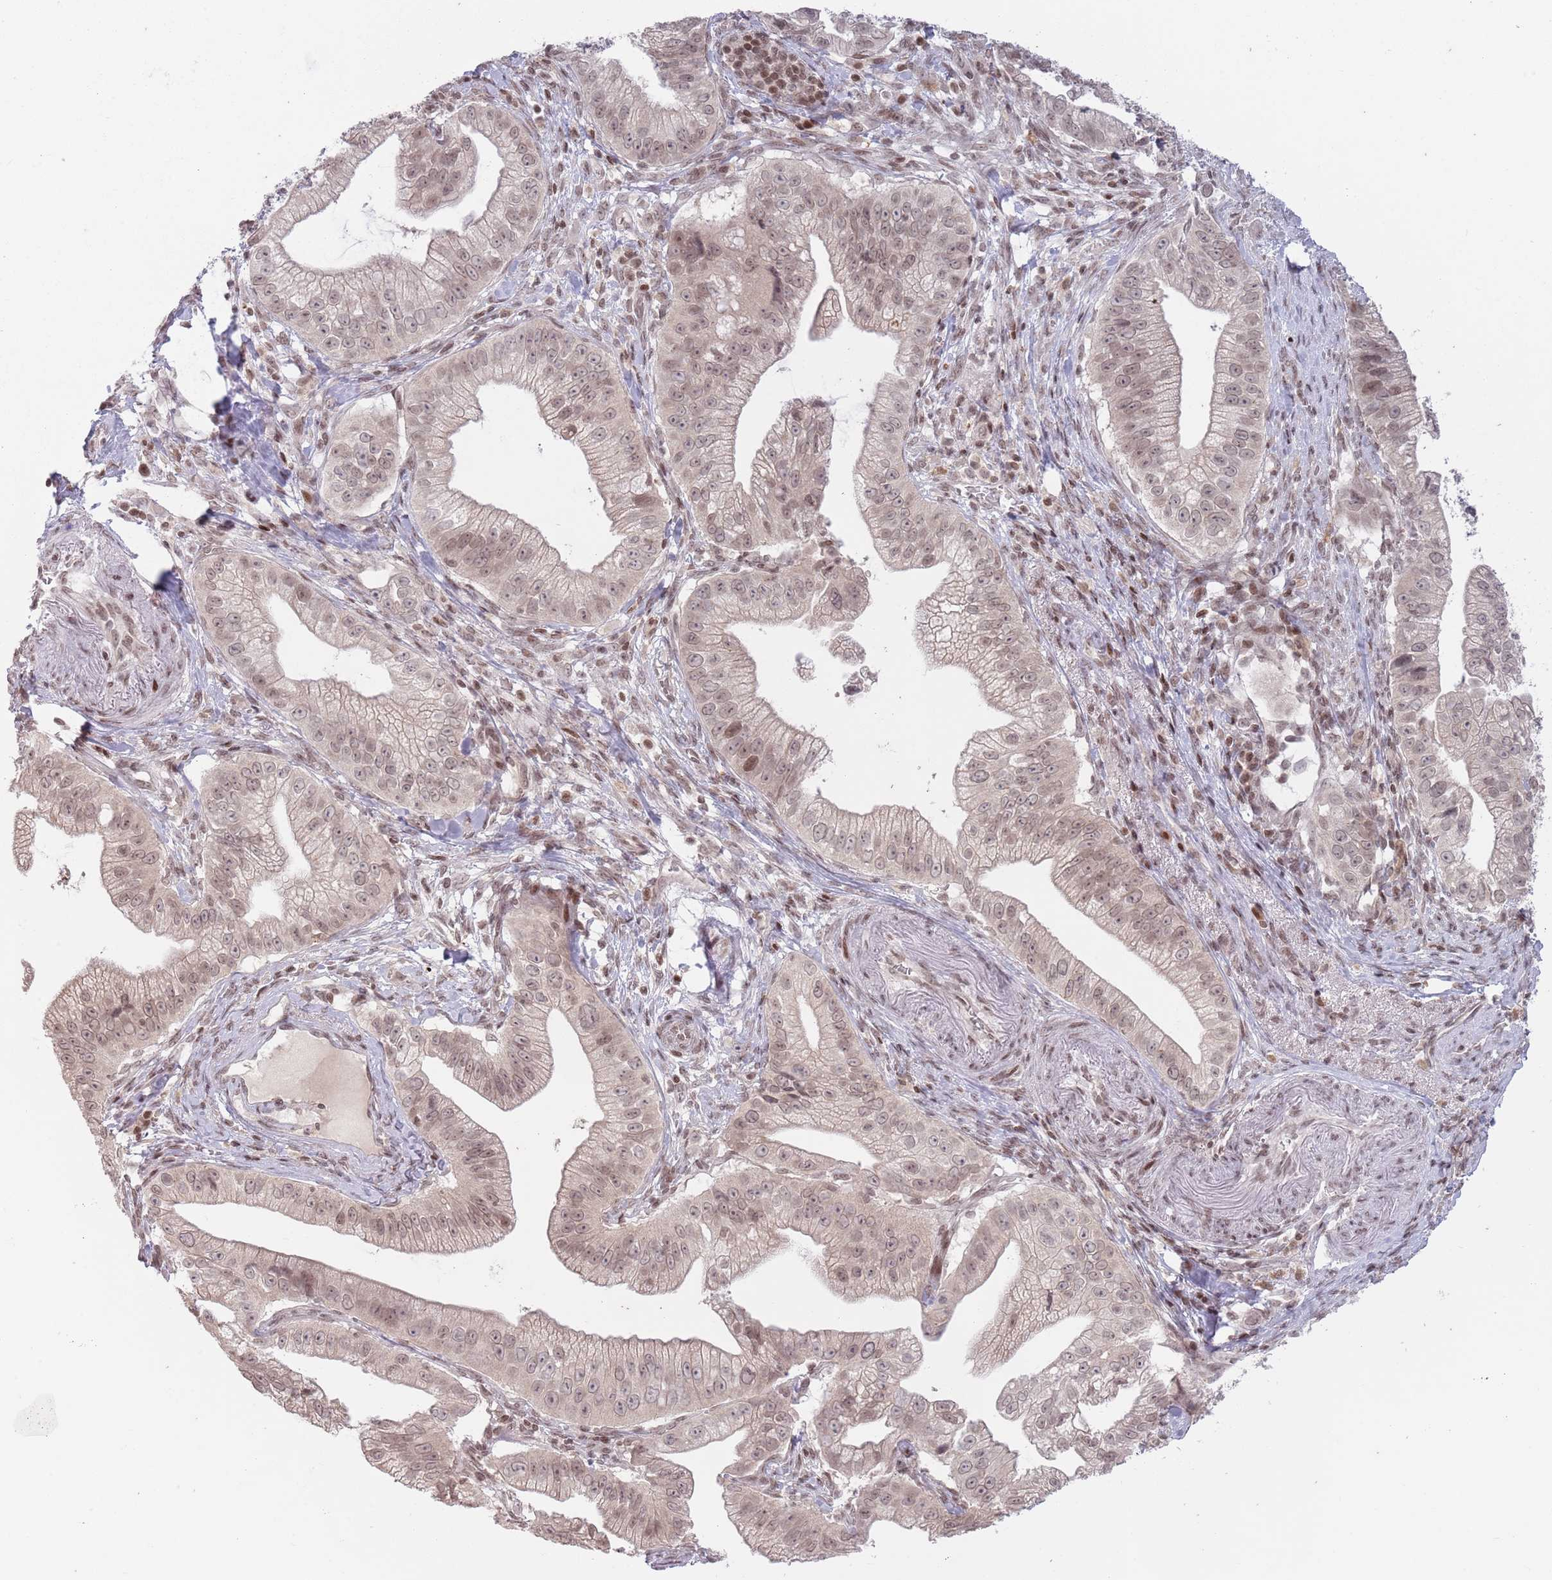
{"staining": {"intensity": "weak", "quantity": ">75%", "location": "nuclear"}, "tissue": "pancreatic cancer", "cell_type": "Tumor cells", "image_type": "cancer", "snomed": [{"axis": "morphology", "description": "Adenocarcinoma, NOS"}, {"axis": "topography", "description": "Pancreas"}], "caption": "Immunohistochemical staining of pancreatic cancer (adenocarcinoma) exhibits low levels of weak nuclear protein staining in approximately >75% of tumor cells.", "gene": "SH3RF3", "patient": {"sex": "male", "age": 70}}